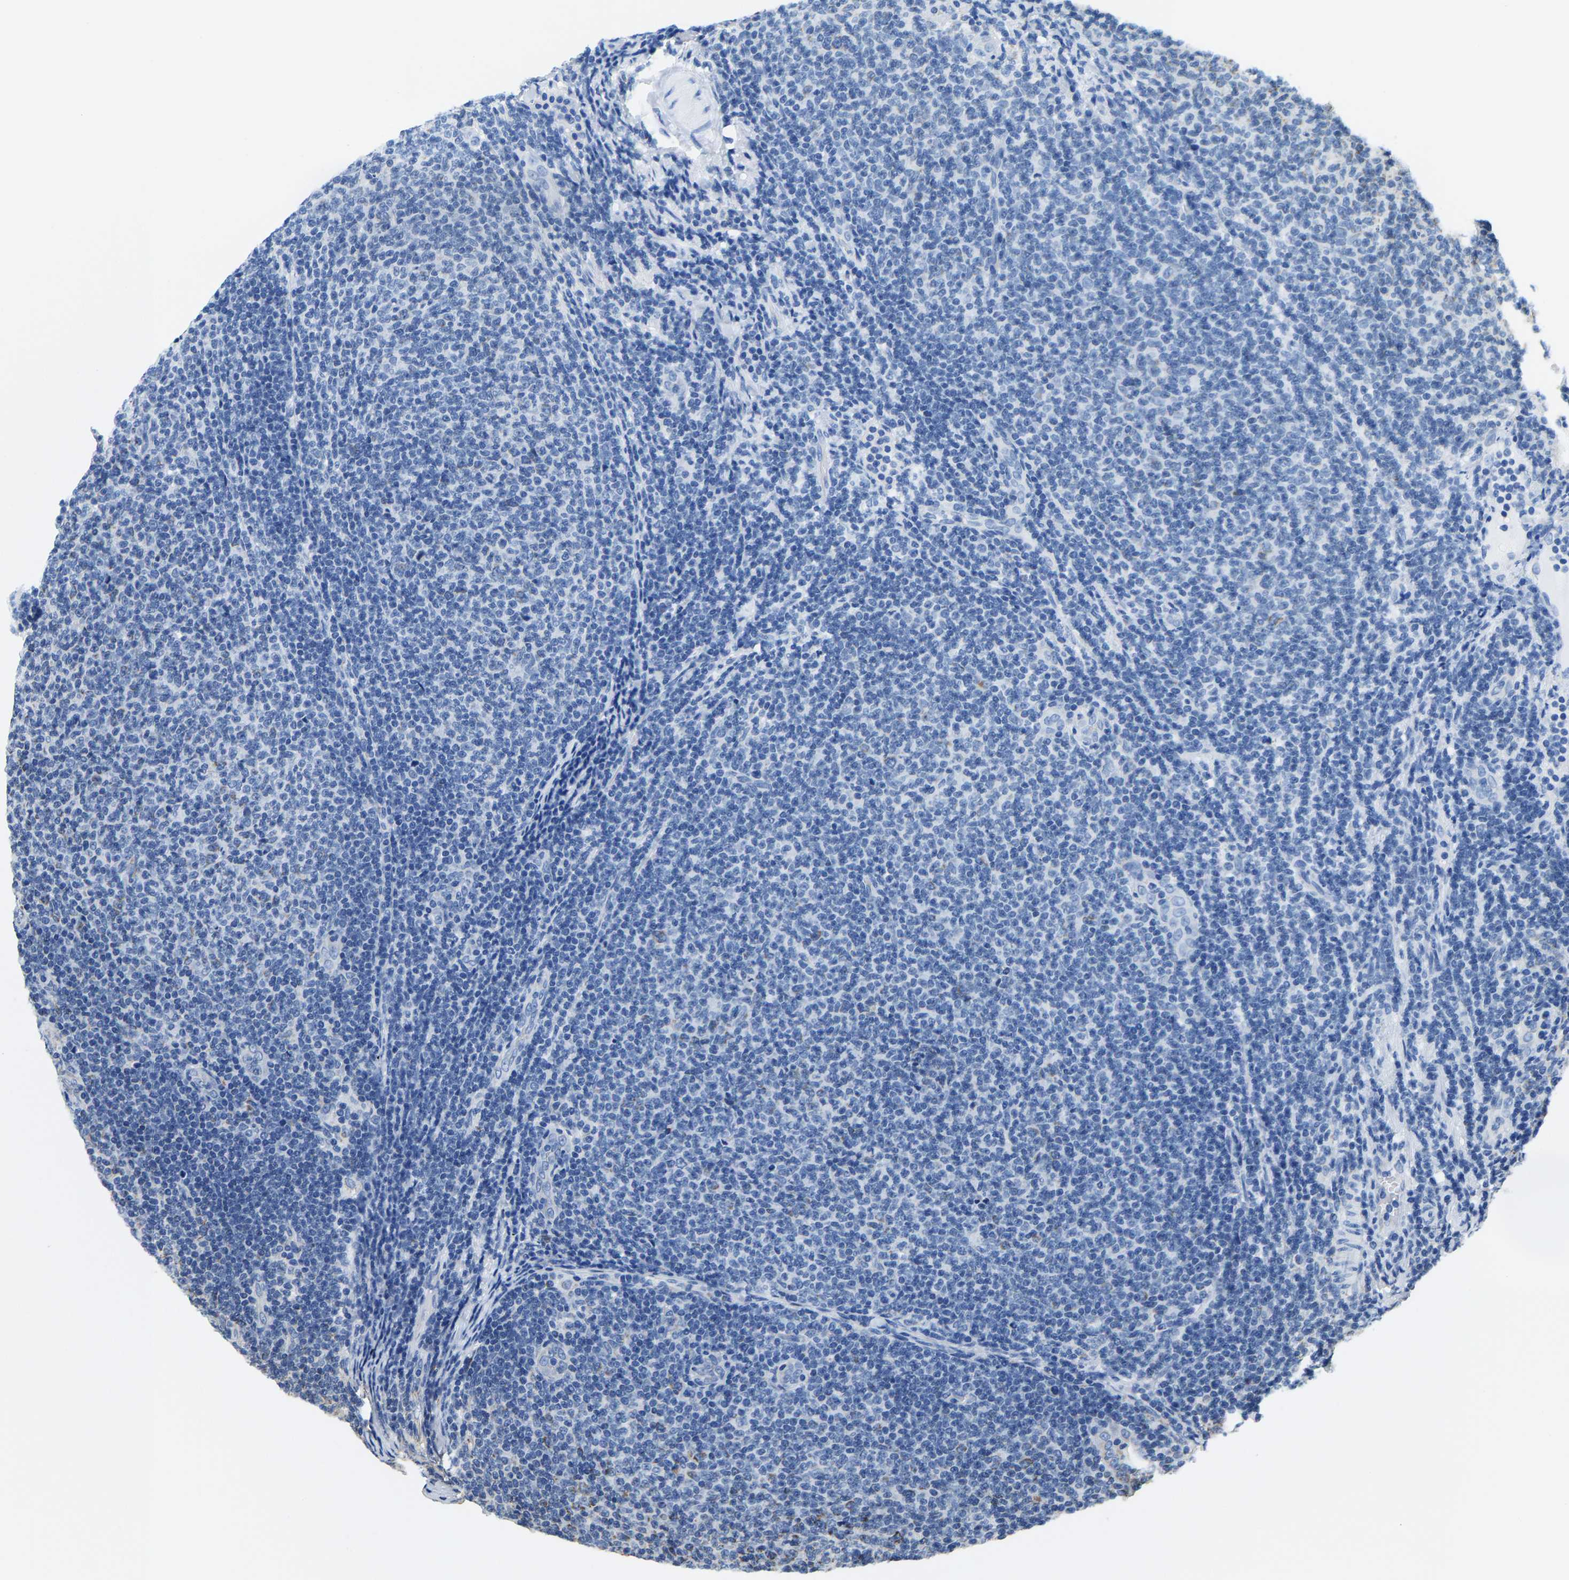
{"staining": {"intensity": "moderate", "quantity": "<25%", "location": "cytoplasmic/membranous"}, "tissue": "lymphoma", "cell_type": "Tumor cells", "image_type": "cancer", "snomed": [{"axis": "morphology", "description": "Malignant lymphoma, non-Hodgkin's type, Low grade"}, {"axis": "topography", "description": "Lymph node"}], "caption": "The micrograph displays staining of low-grade malignant lymphoma, non-Hodgkin's type, revealing moderate cytoplasmic/membranous protein staining (brown color) within tumor cells.", "gene": "SHMT2", "patient": {"sex": "male", "age": 66}}